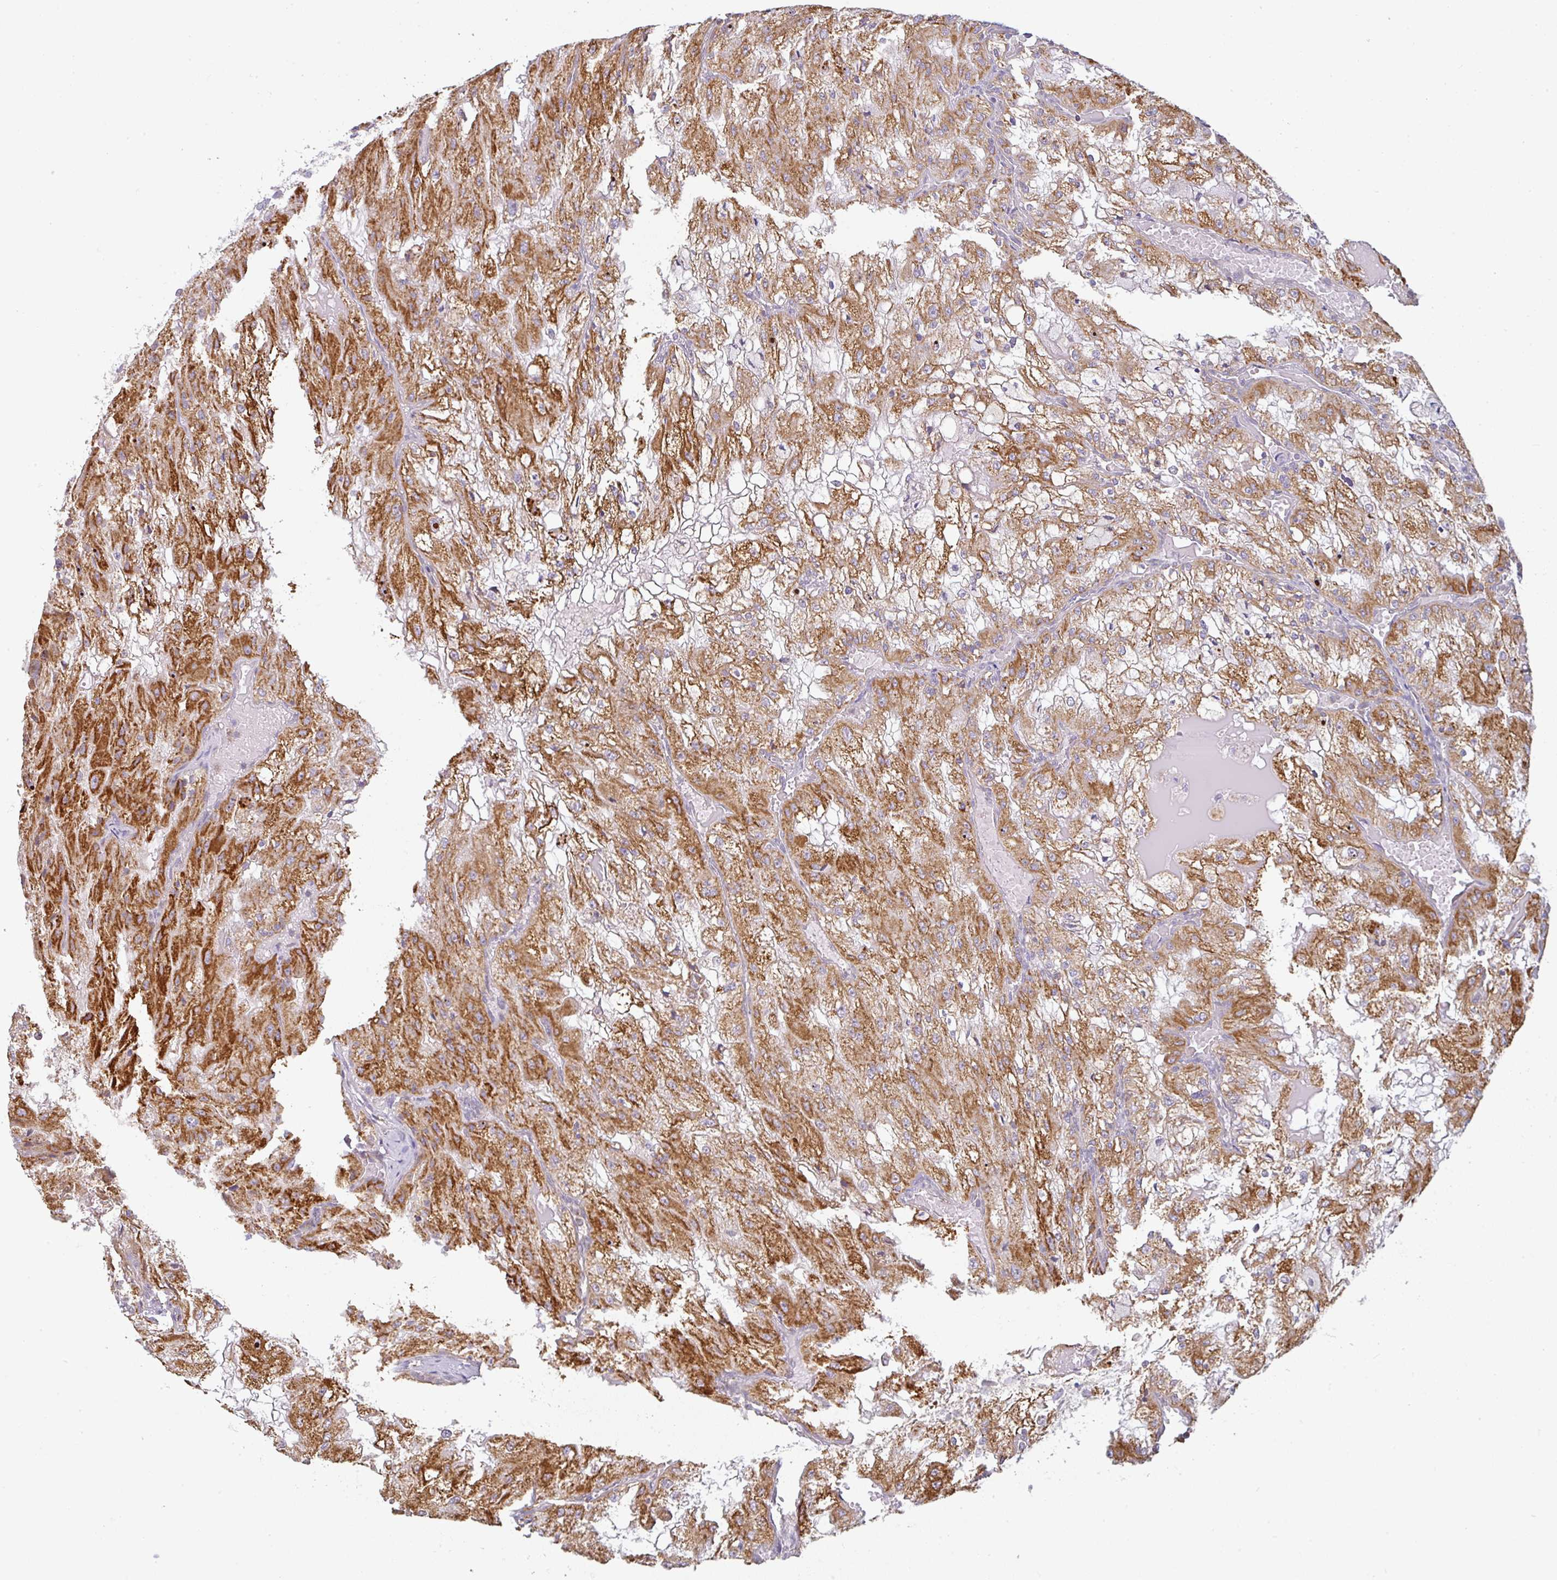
{"staining": {"intensity": "strong", "quantity": ">75%", "location": "cytoplasmic/membranous"}, "tissue": "renal cancer", "cell_type": "Tumor cells", "image_type": "cancer", "snomed": [{"axis": "morphology", "description": "Adenocarcinoma, NOS"}, {"axis": "topography", "description": "Kidney"}], "caption": "This photomicrograph reveals immunohistochemistry (IHC) staining of human adenocarcinoma (renal), with high strong cytoplasmic/membranous positivity in about >75% of tumor cells.", "gene": "MOB1A", "patient": {"sex": "female", "age": 74}}